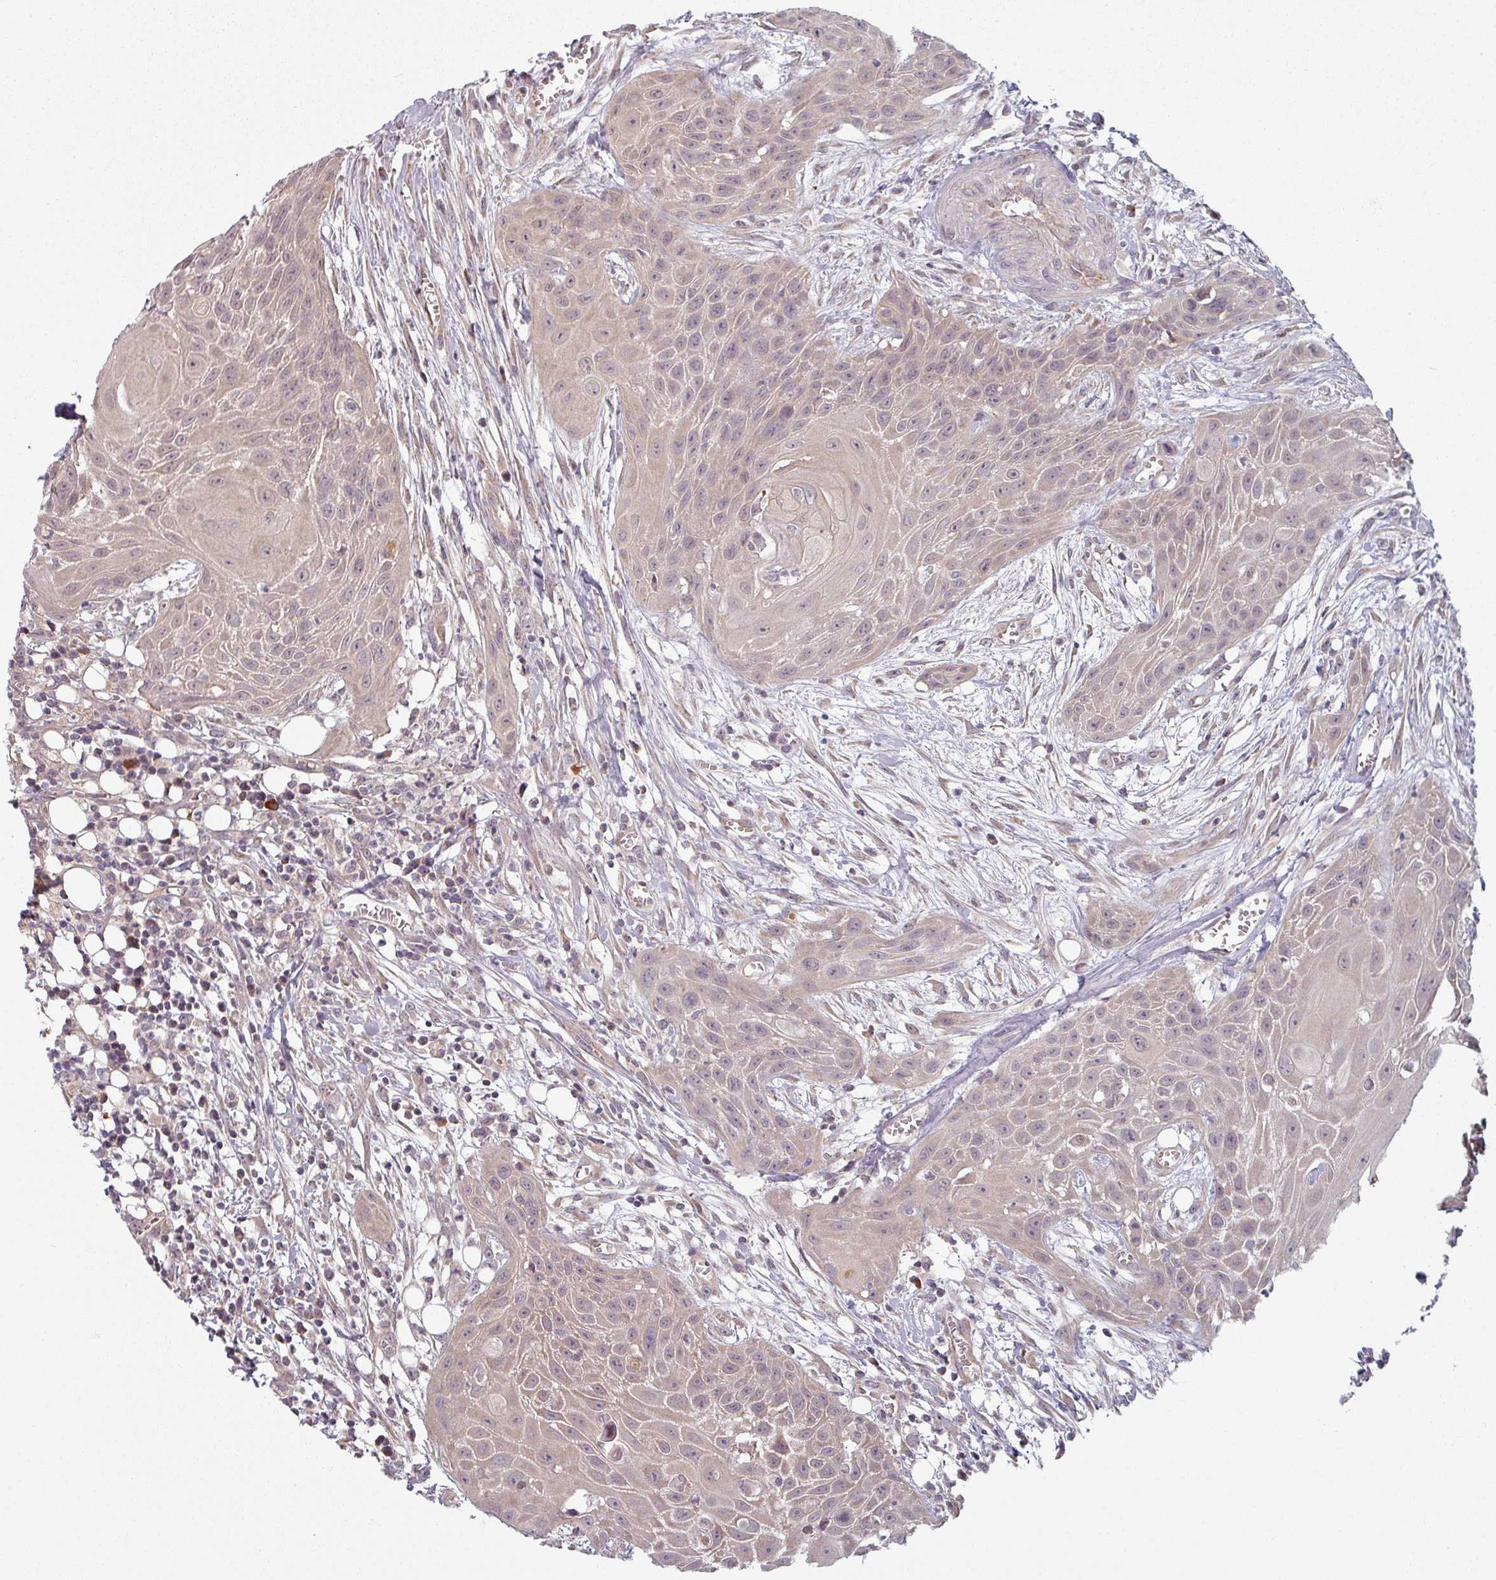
{"staining": {"intensity": "negative", "quantity": "none", "location": "none"}, "tissue": "head and neck cancer", "cell_type": "Tumor cells", "image_type": "cancer", "snomed": [{"axis": "morphology", "description": "Squamous cell carcinoma, NOS"}, {"axis": "topography", "description": "Lymph node"}, {"axis": "topography", "description": "Salivary gland"}, {"axis": "topography", "description": "Head-Neck"}], "caption": "An immunohistochemistry image of head and neck squamous cell carcinoma is shown. There is no staining in tumor cells of head and neck squamous cell carcinoma. (DAB (3,3'-diaminobenzidine) immunohistochemistry (IHC), high magnification).", "gene": "PLEKHJ1", "patient": {"sex": "female", "age": 74}}